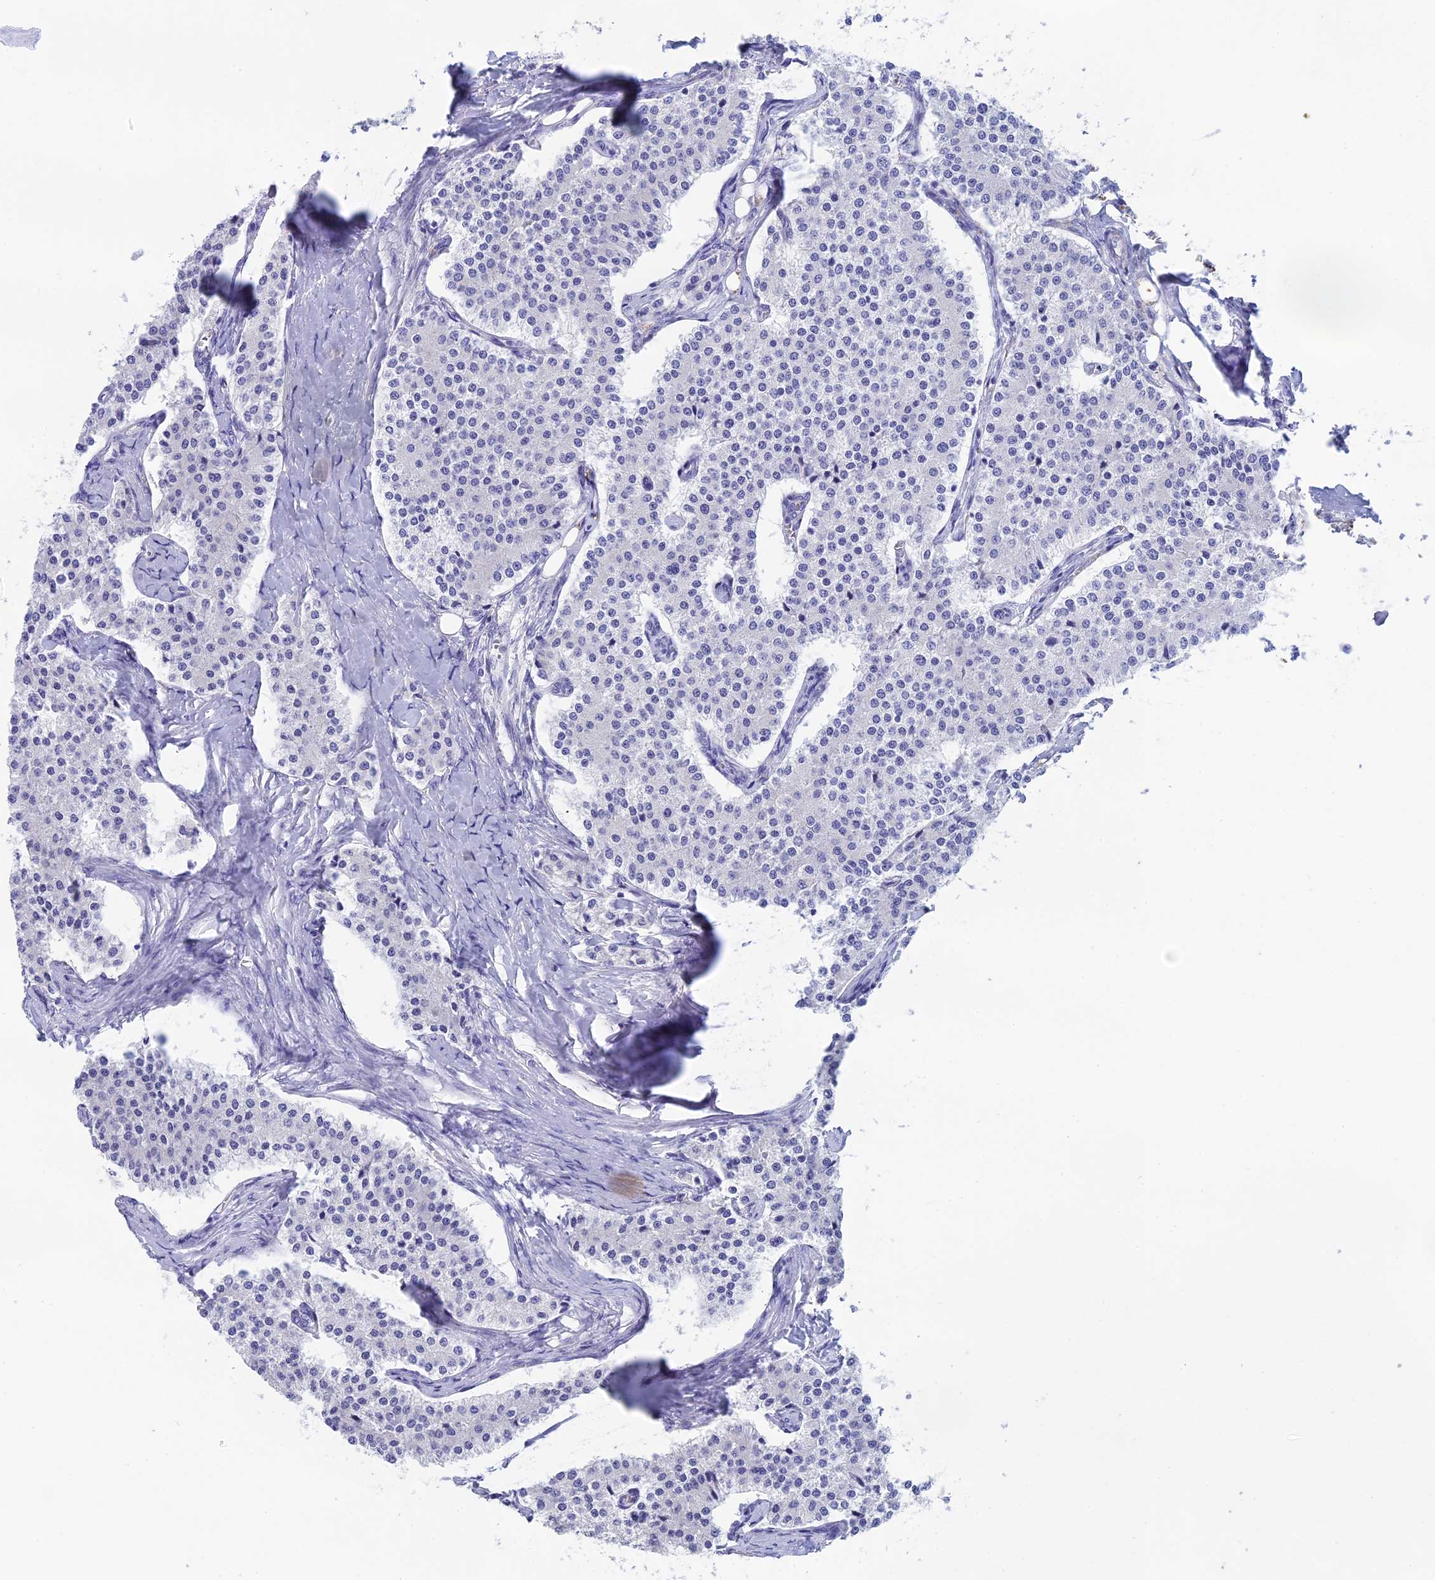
{"staining": {"intensity": "negative", "quantity": "none", "location": "none"}, "tissue": "carcinoid", "cell_type": "Tumor cells", "image_type": "cancer", "snomed": [{"axis": "morphology", "description": "Carcinoid, malignant, NOS"}, {"axis": "topography", "description": "Colon"}], "caption": "IHC of human carcinoid displays no expression in tumor cells.", "gene": "BTBD19", "patient": {"sex": "female", "age": 52}}